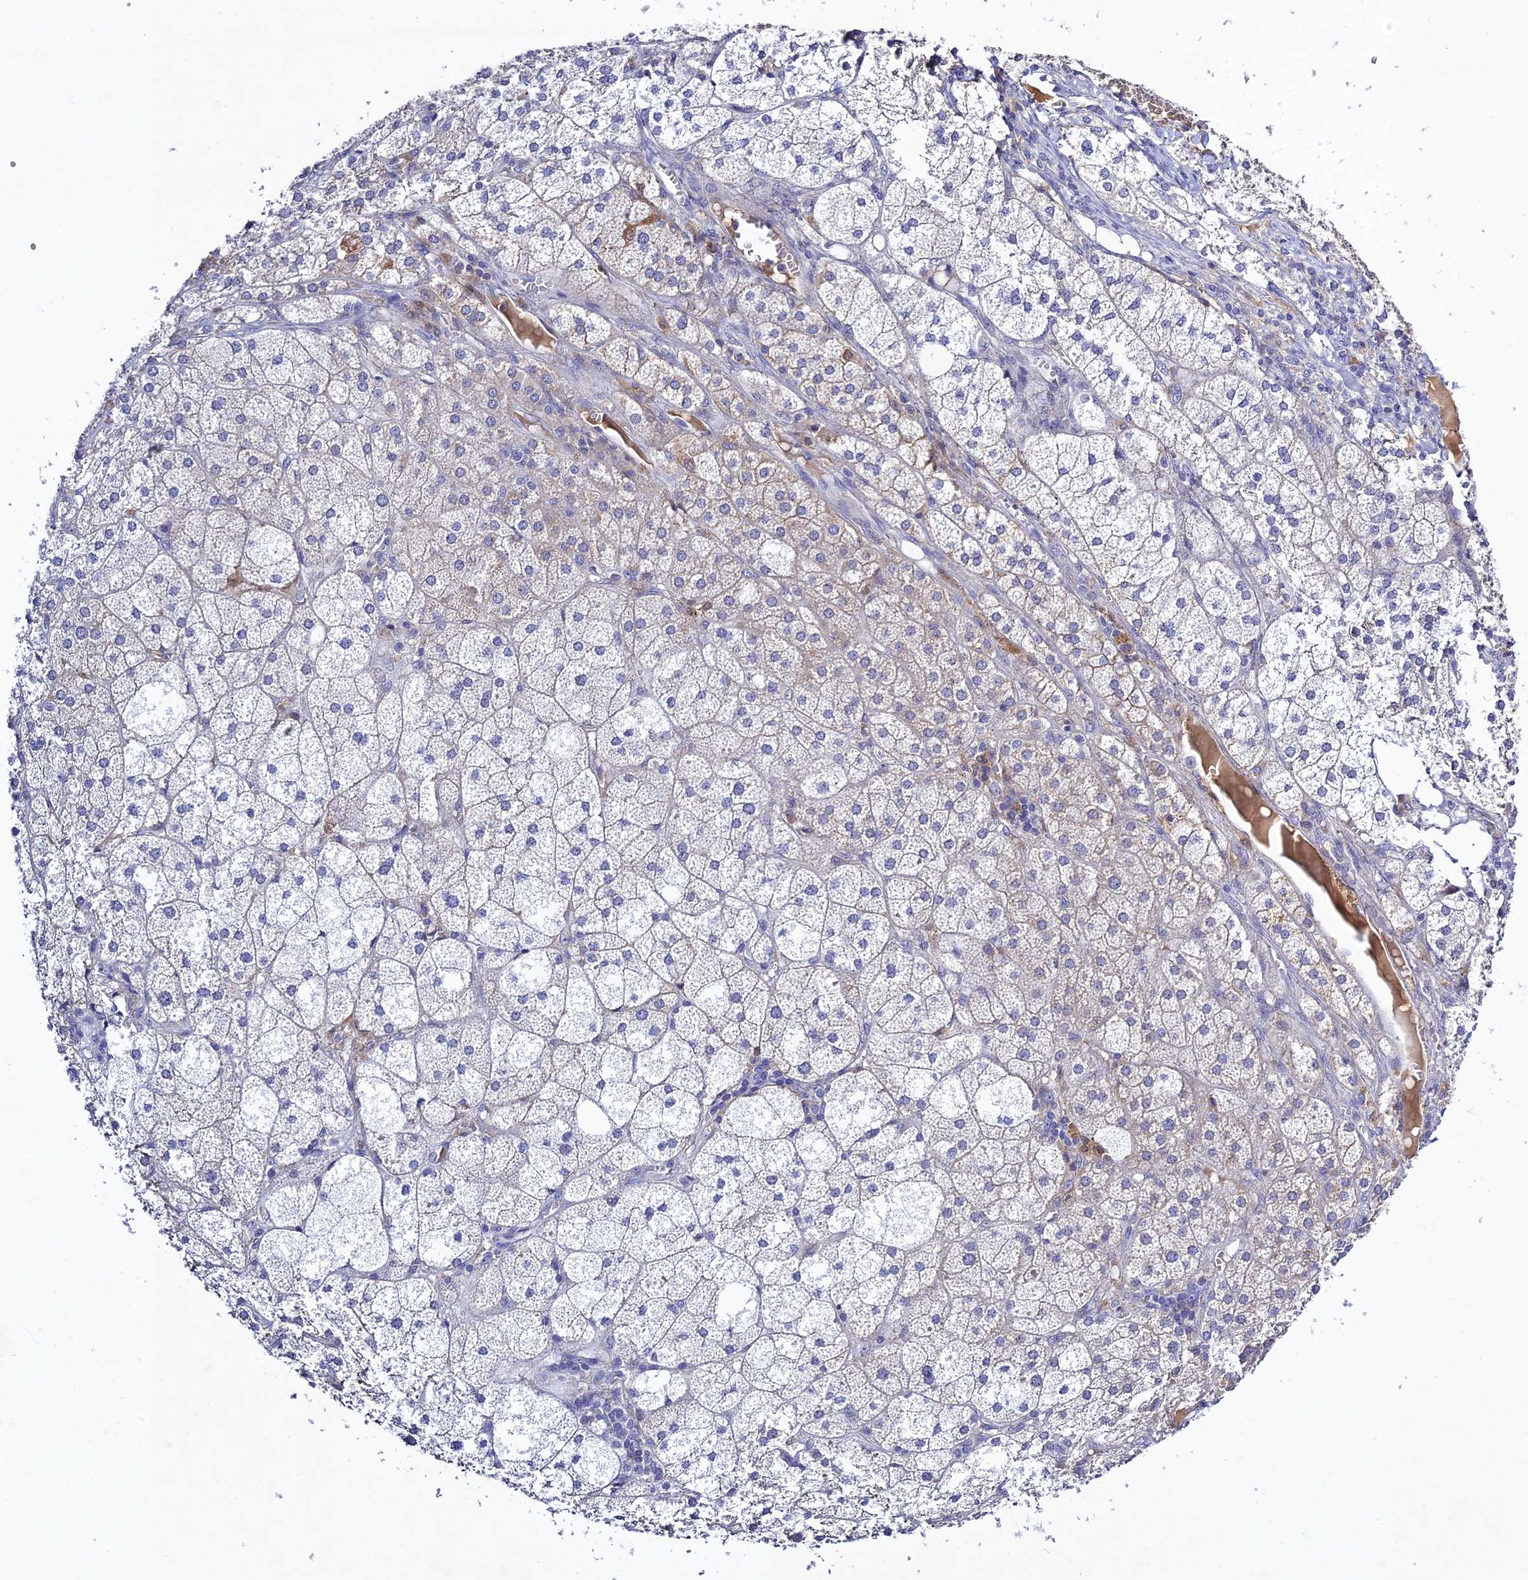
{"staining": {"intensity": "weak", "quantity": "<25%", "location": "cytoplasmic/membranous"}, "tissue": "adrenal gland", "cell_type": "Glandular cells", "image_type": "normal", "snomed": [{"axis": "morphology", "description": "Normal tissue, NOS"}, {"axis": "topography", "description": "Adrenal gland"}], "caption": "The immunohistochemistry (IHC) histopathology image has no significant staining in glandular cells of adrenal gland.", "gene": "CHST5", "patient": {"sex": "female", "age": 61}}